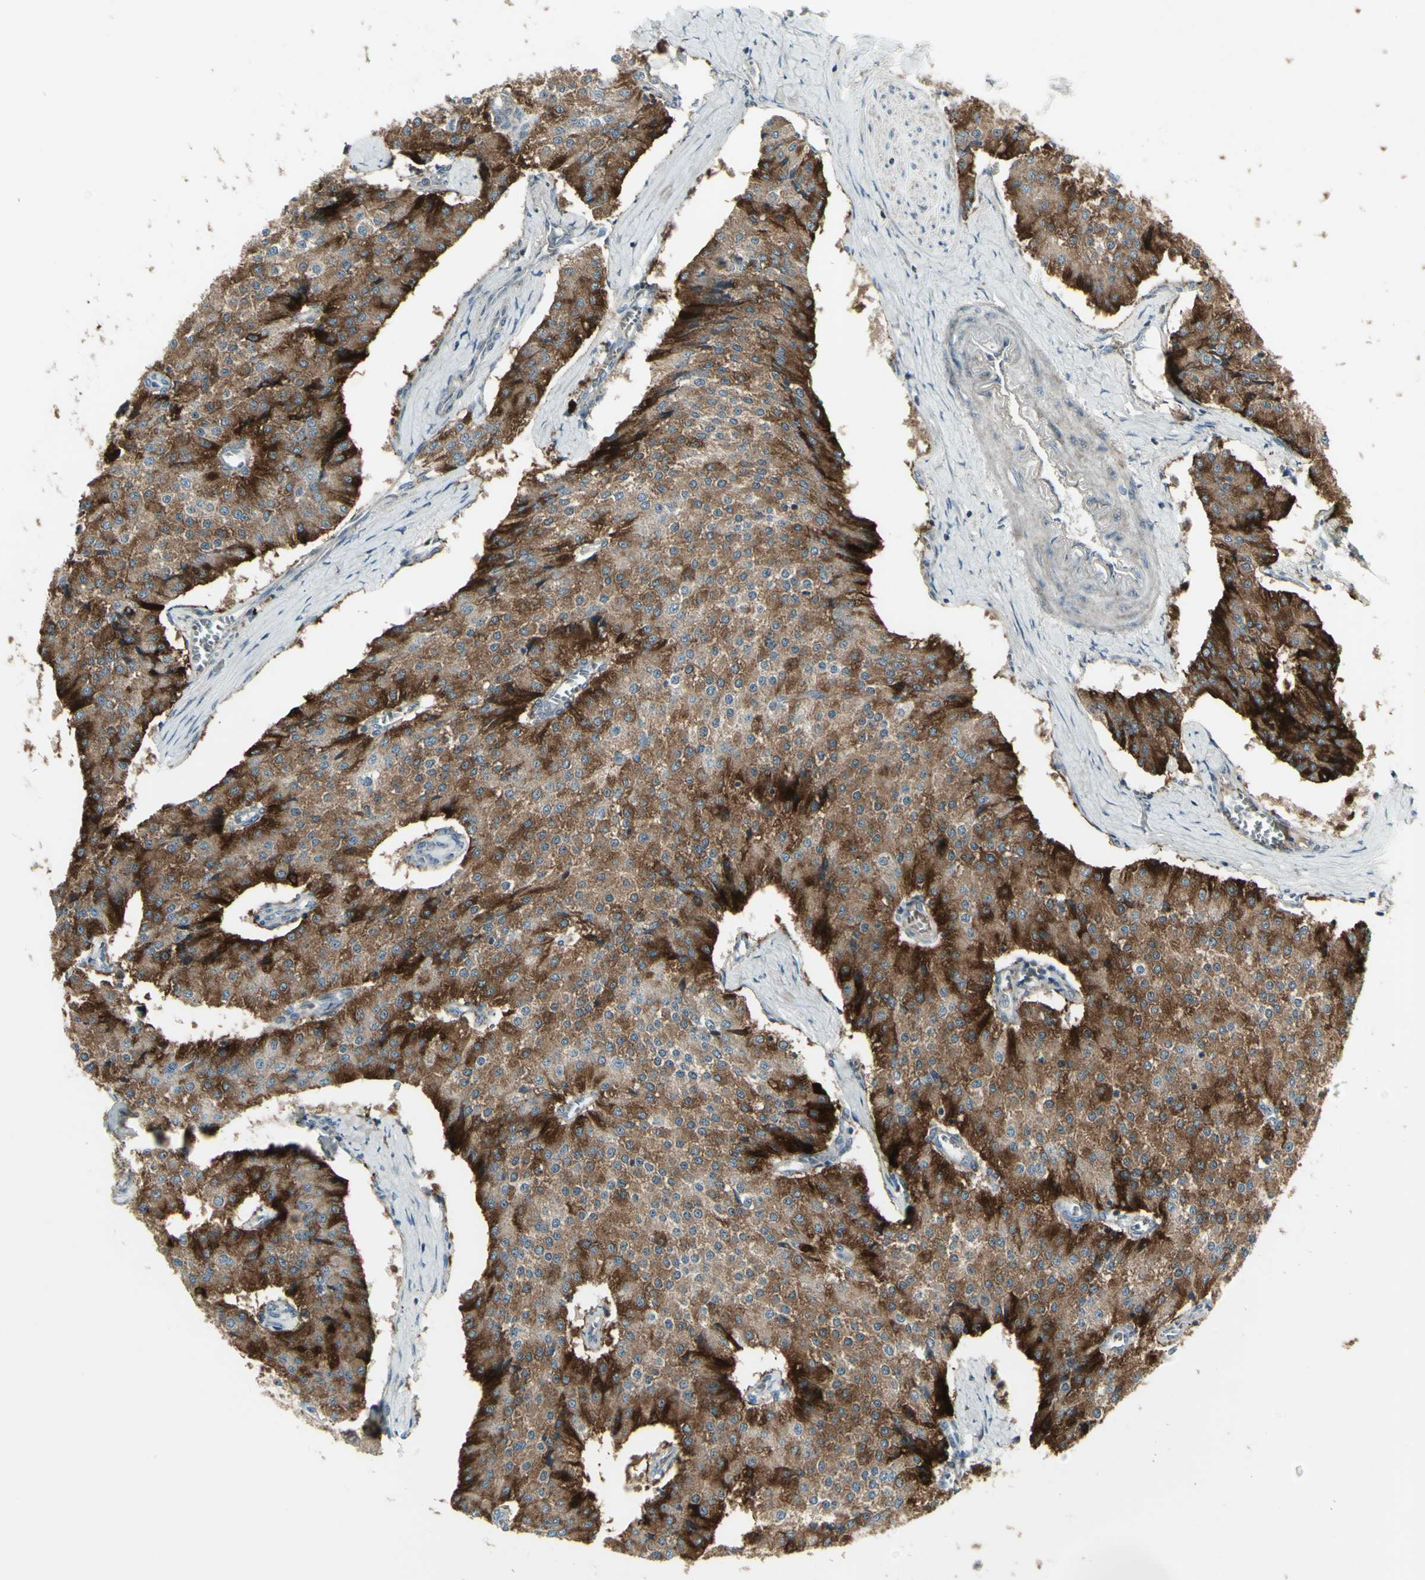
{"staining": {"intensity": "strong", "quantity": "25%-75%", "location": "cytoplasmic/membranous"}, "tissue": "carcinoid", "cell_type": "Tumor cells", "image_type": "cancer", "snomed": [{"axis": "morphology", "description": "Carcinoid, malignant, NOS"}, {"axis": "topography", "description": "Colon"}], "caption": "This photomicrograph shows immunohistochemistry staining of human malignant carcinoid, with high strong cytoplasmic/membranous positivity in approximately 25%-75% of tumor cells.", "gene": "SHC1", "patient": {"sex": "female", "age": 52}}